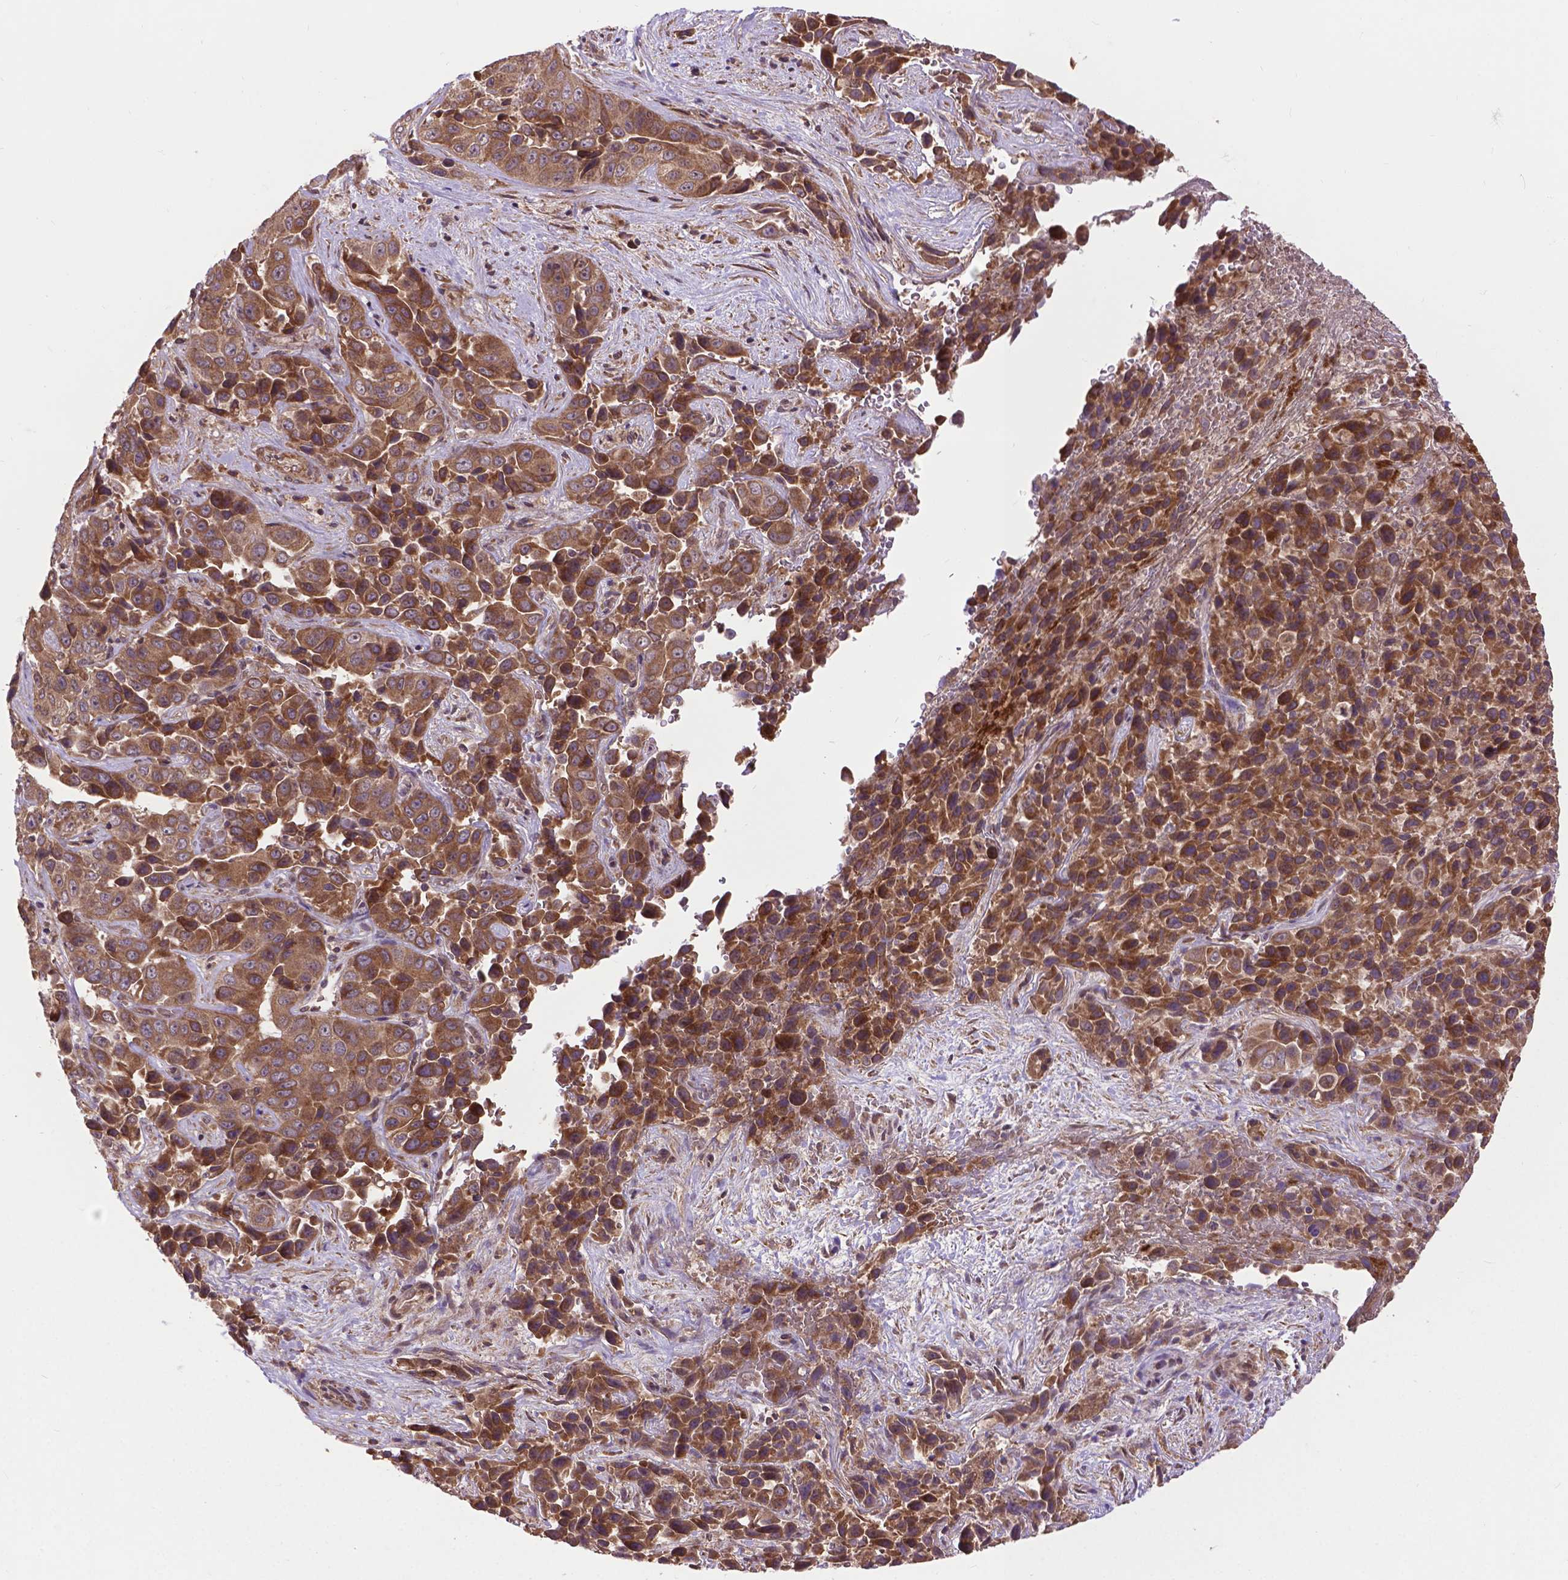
{"staining": {"intensity": "moderate", "quantity": ">75%", "location": "cytoplasmic/membranous"}, "tissue": "liver cancer", "cell_type": "Tumor cells", "image_type": "cancer", "snomed": [{"axis": "morphology", "description": "Cholangiocarcinoma"}, {"axis": "topography", "description": "Liver"}], "caption": "Liver cancer (cholangiocarcinoma) stained with a protein marker exhibits moderate staining in tumor cells.", "gene": "ZNF616", "patient": {"sex": "female", "age": 52}}